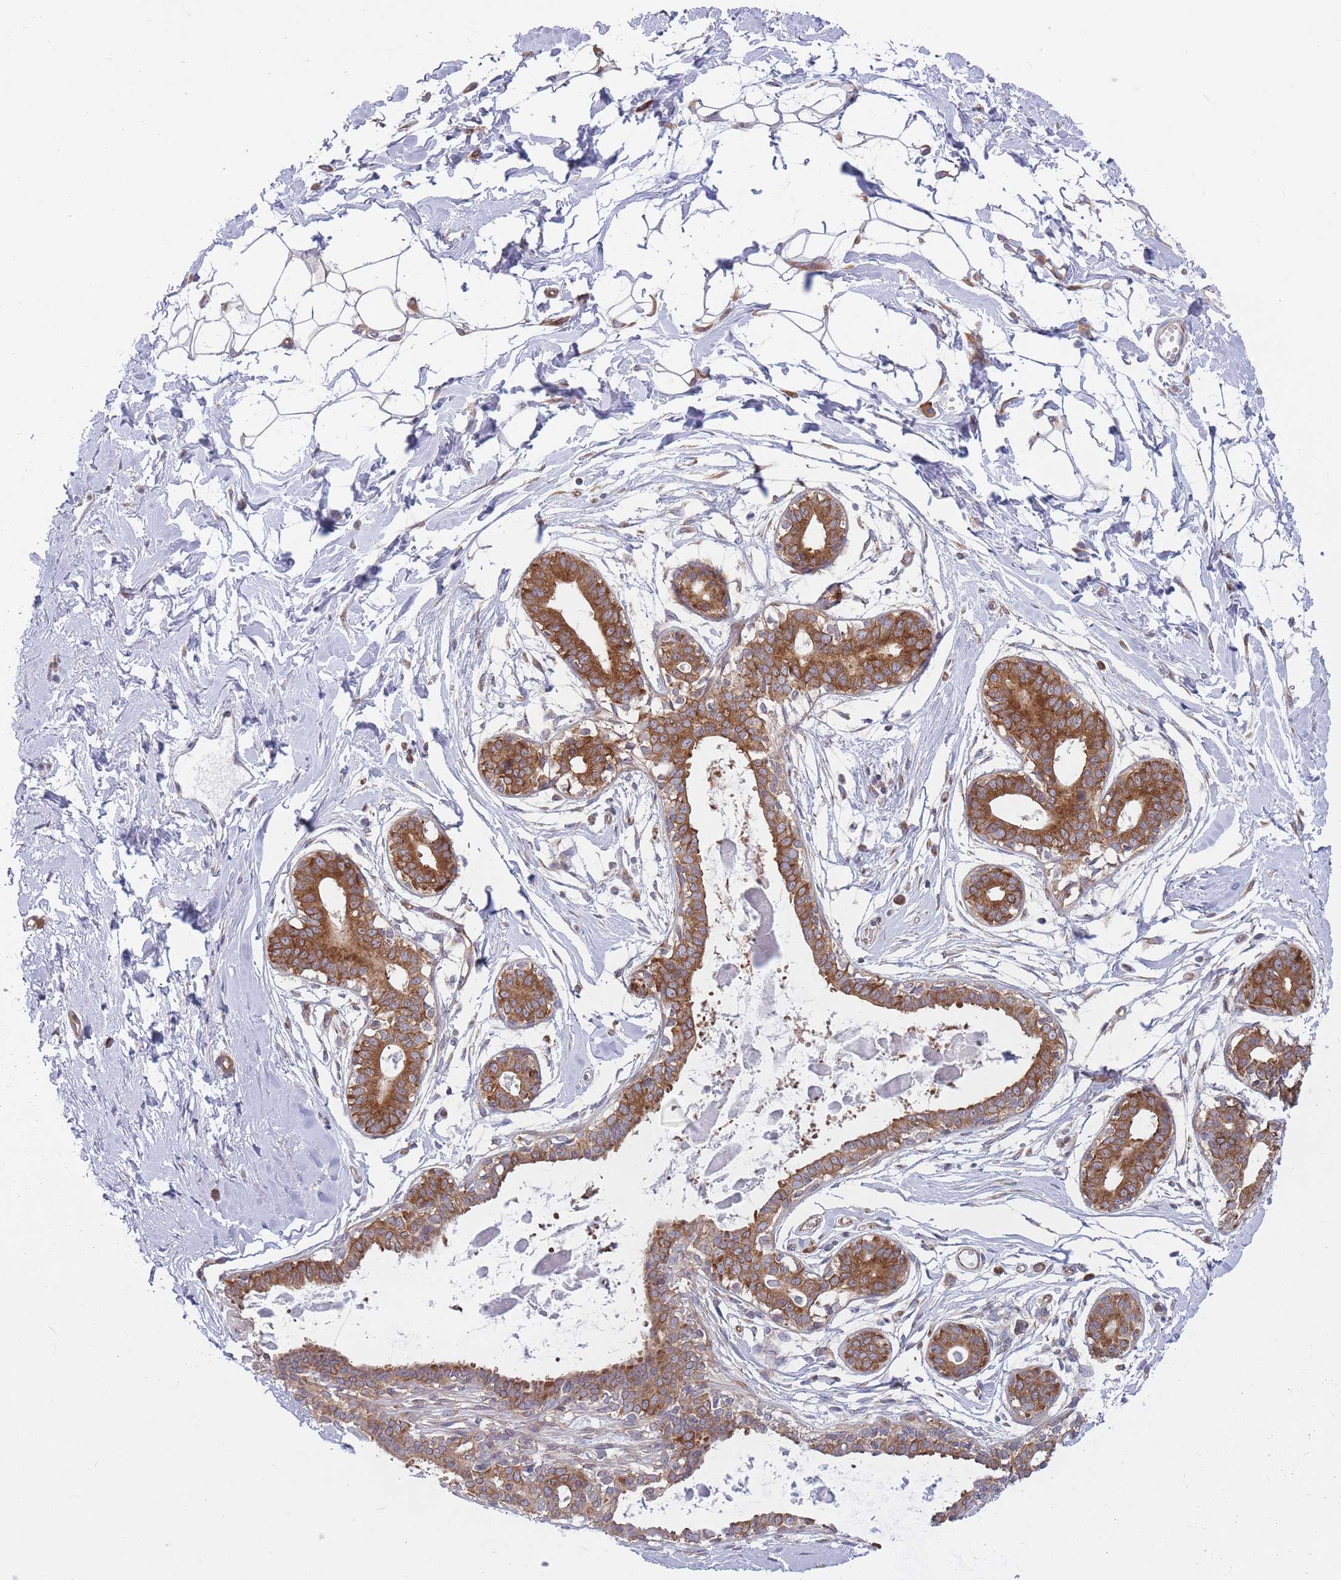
{"staining": {"intensity": "weak", "quantity": ">75%", "location": "cytoplasmic/membranous"}, "tissue": "breast", "cell_type": "Adipocytes", "image_type": "normal", "snomed": [{"axis": "morphology", "description": "Normal tissue, NOS"}, {"axis": "topography", "description": "Breast"}], "caption": "Immunohistochemical staining of normal human breast shows low levels of weak cytoplasmic/membranous expression in approximately >75% of adipocytes.", "gene": "CCDC124", "patient": {"sex": "female", "age": 45}}